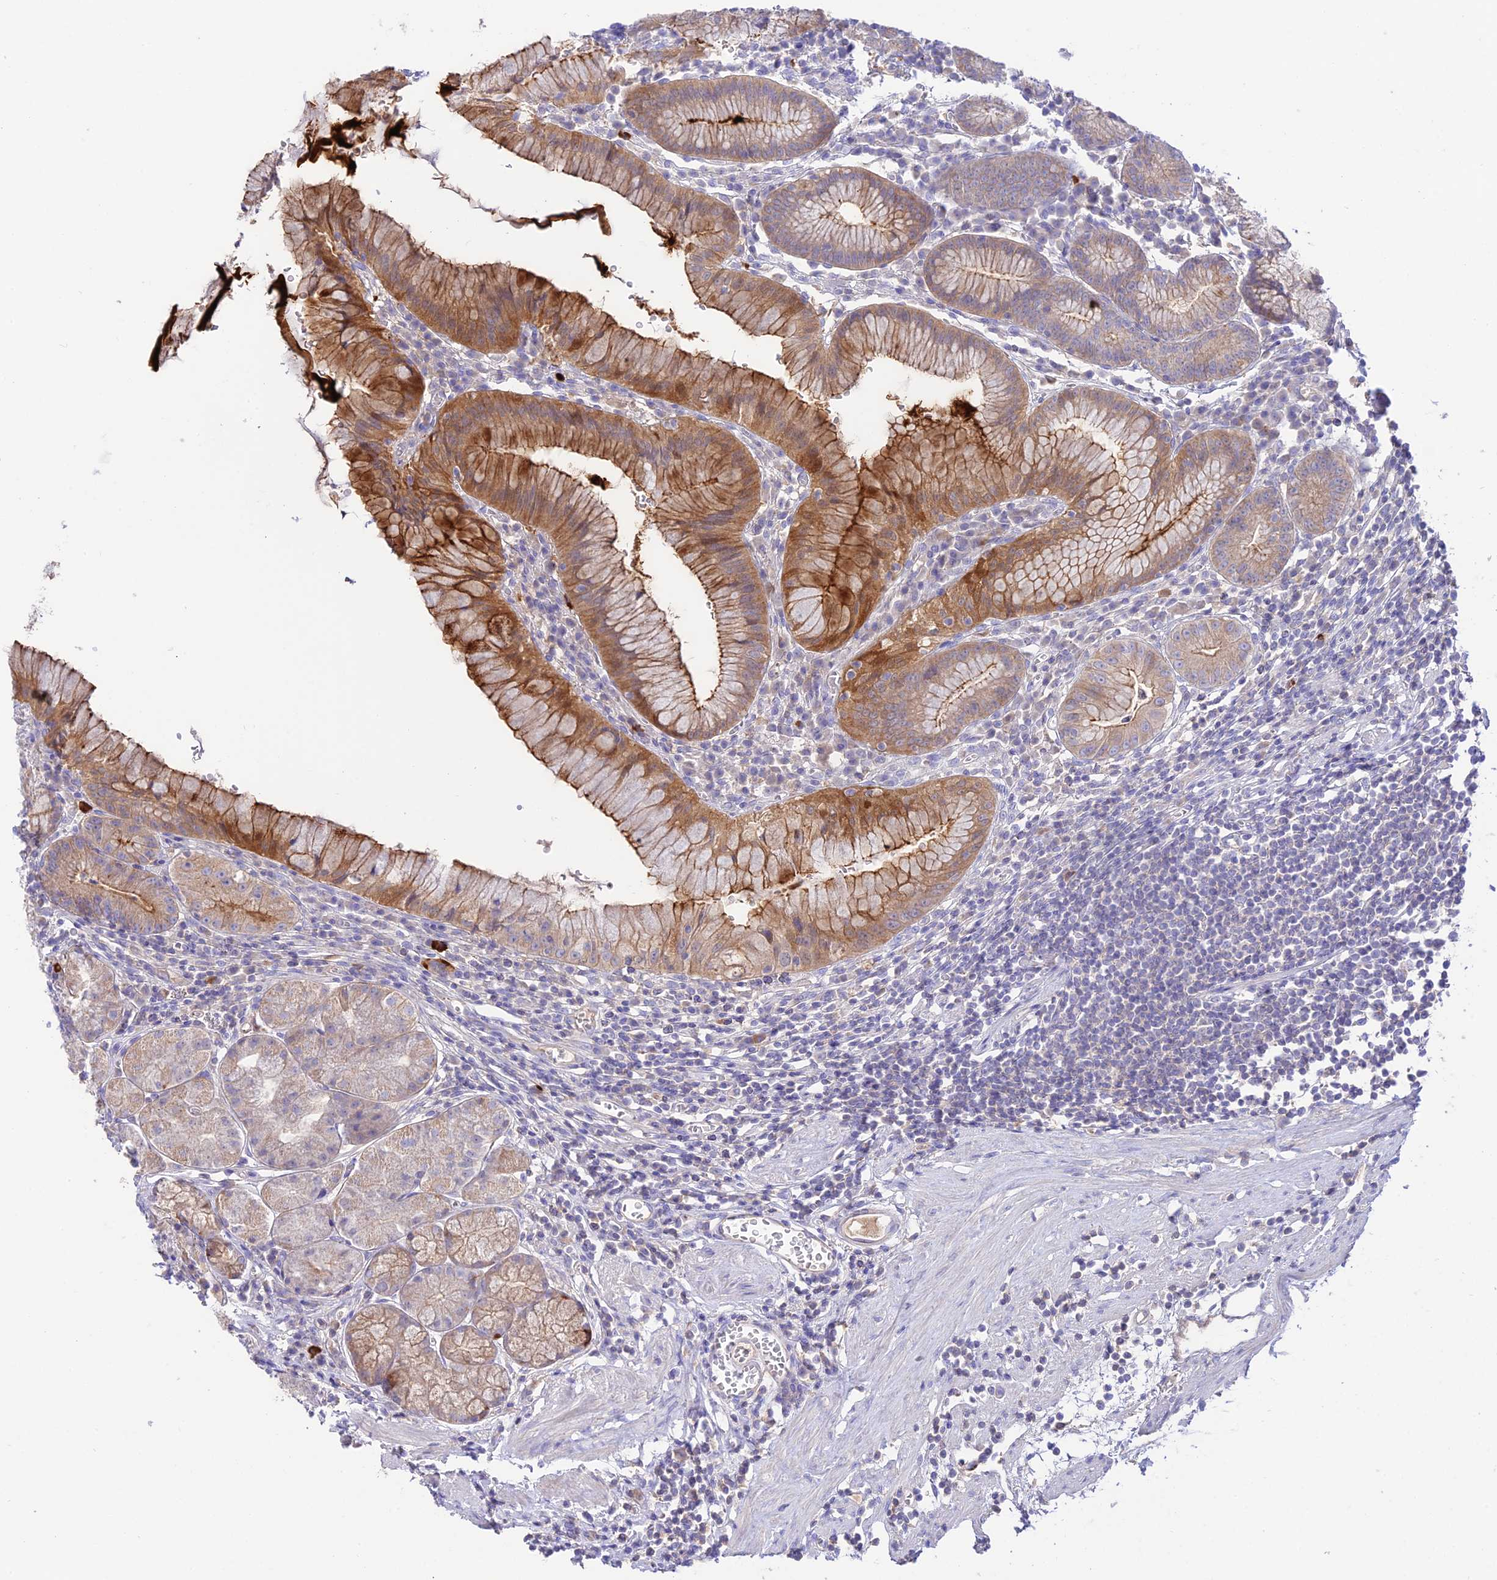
{"staining": {"intensity": "moderate", "quantity": "25%-75%", "location": "cytoplasmic/membranous"}, "tissue": "stomach", "cell_type": "Glandular cells", "image_type": "normal", "snomed": [{"axis": "morphology", "description": "Normal tissue, NOS"}, {"axis": "topography", "description": "Stomach"}], "caption": "Stomach stained for a protein (brown) displays moderate cytoplasmic/membranous positive staining in approximately 25%-75% of glandular cells.", "gene": "NLRP9", "patient": {"sex": "male", "age": 55}}